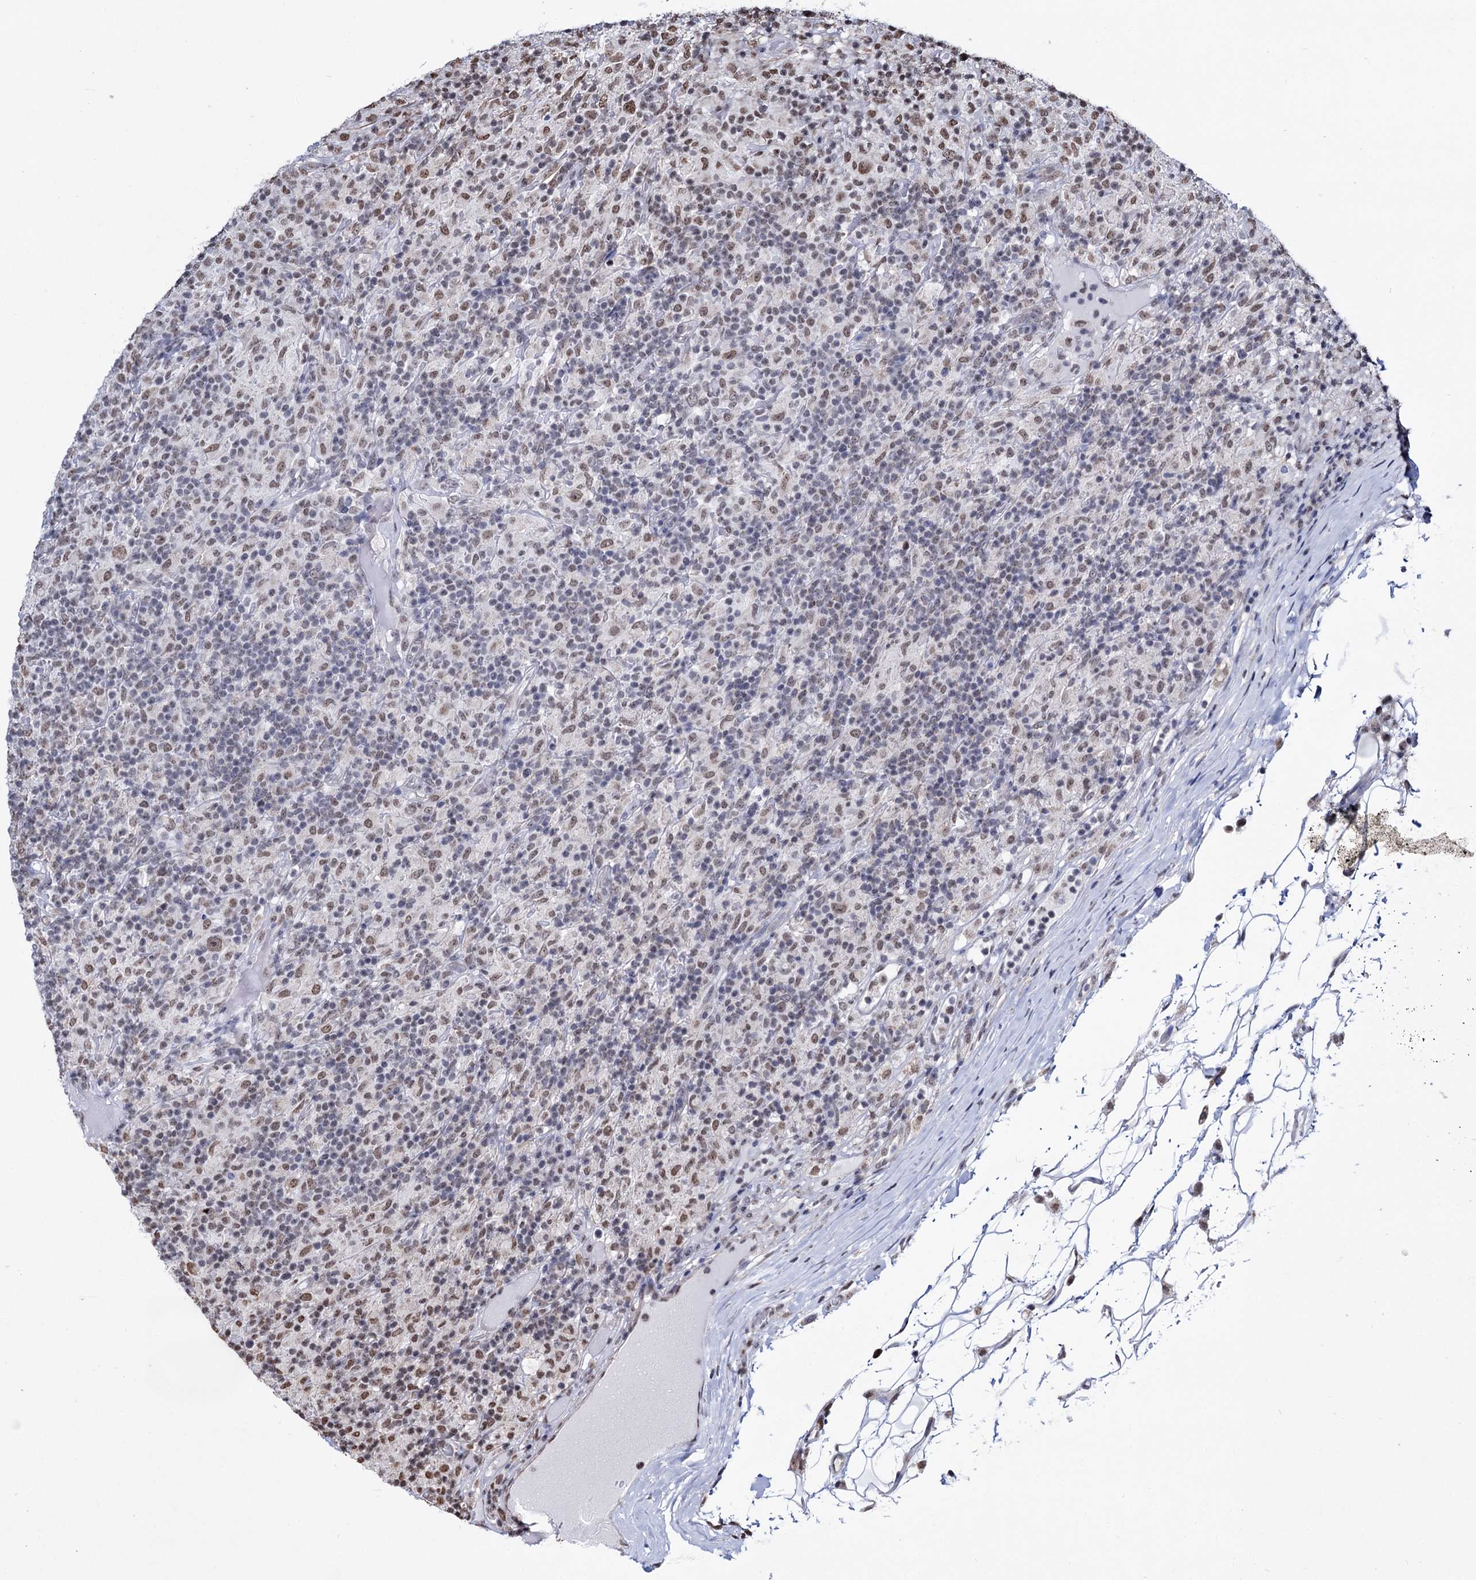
{"staining": {"intensity": "moderate", "quantity": ">75%", "location": "nuclear"}, "tissue": "lymphoma", "cell_type": "Tumor cells", "image_type": "cancer", "snomed": [{"axis": "morphology", "description": "Hodgkin's disease, NOS"}, {"axis": "topography", "description": "Lymph node"}], "caption": "There is medium levels of moderate nuclear positivity in tumor cells of Hodgkin's disease, as demonstrated by immunohistochemical staining (brown color).", "gene": "ABHD10", "patient": {"sex": "male", "age": 70}}